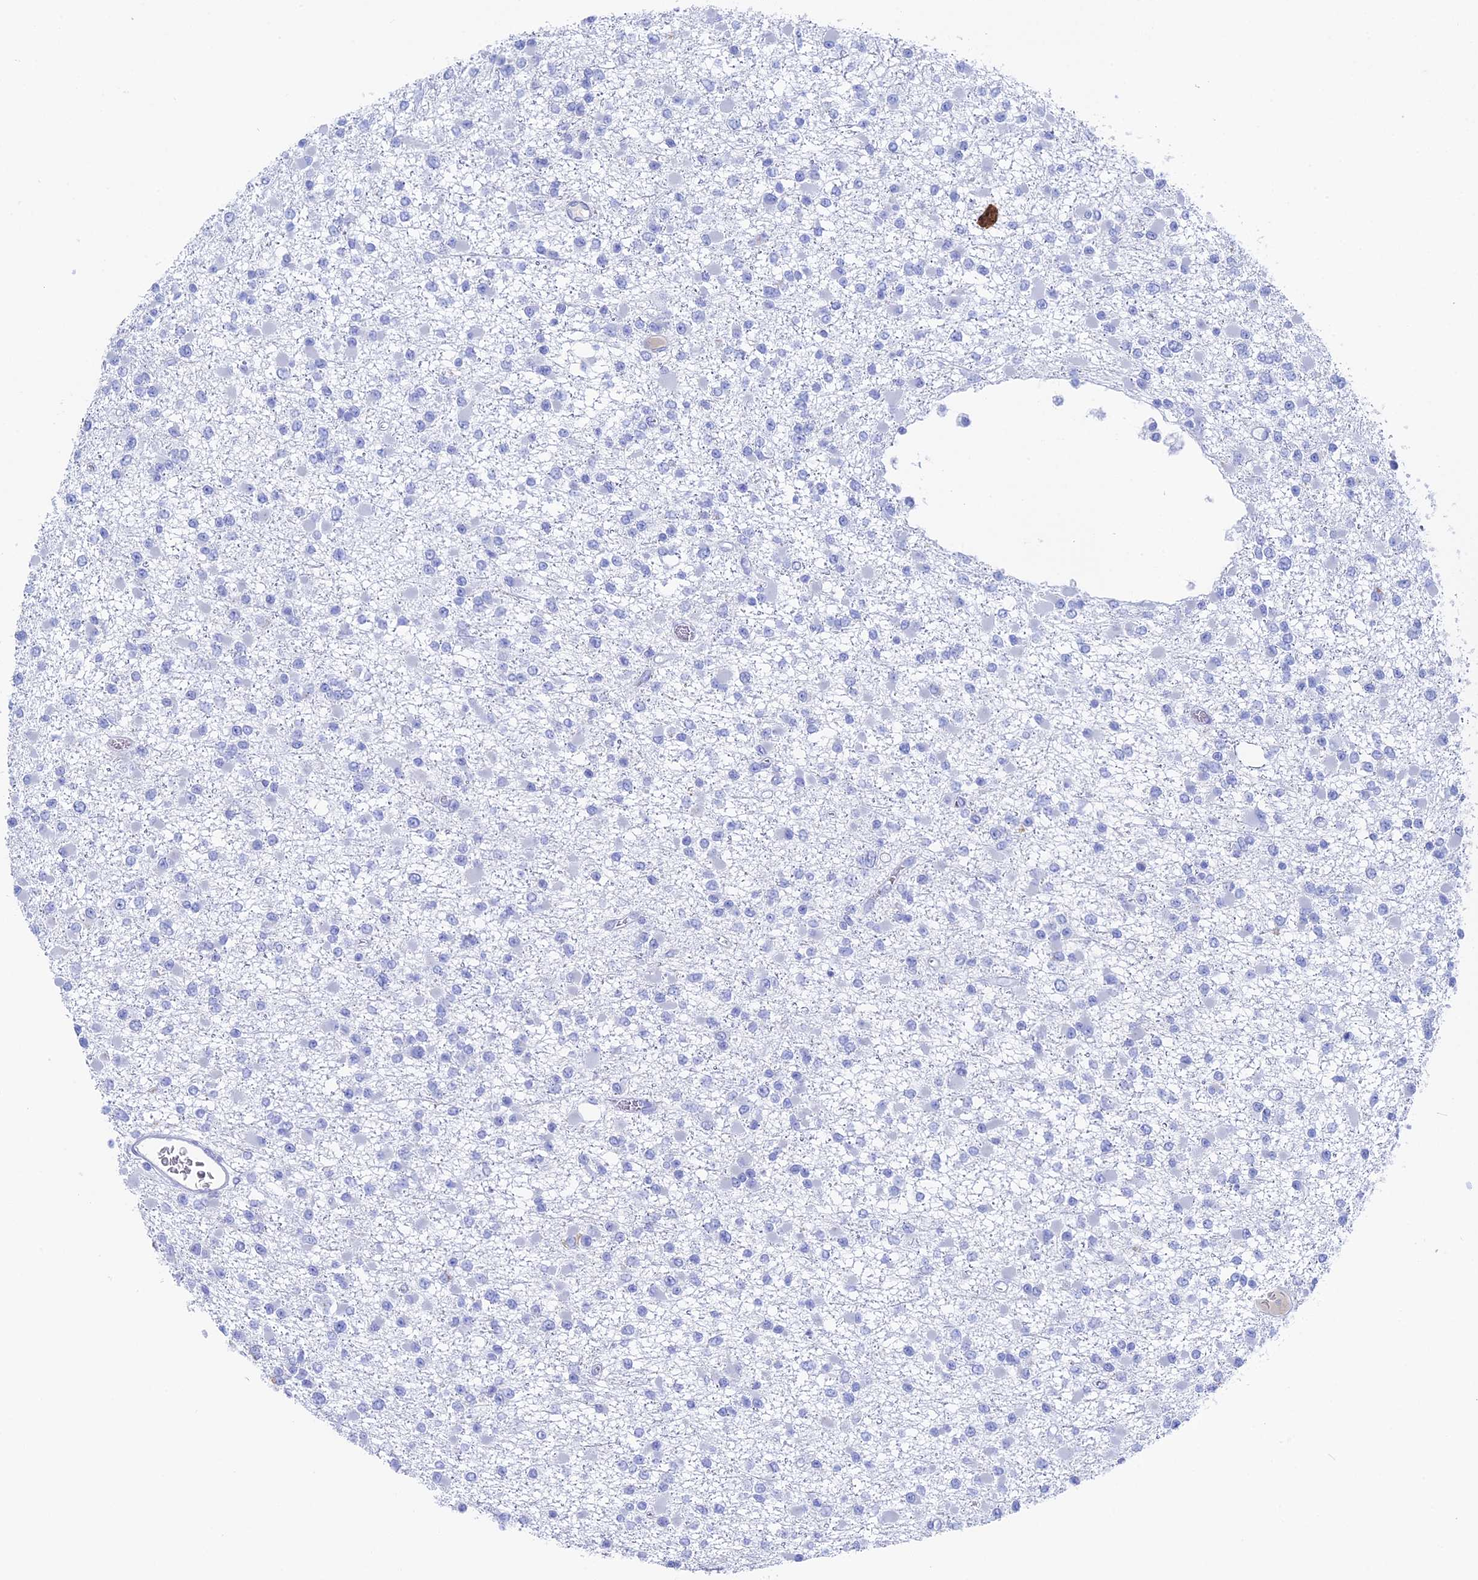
{"staining": {"intensity": "negative", "quantity": "none", "location": "none"}, "tissue": "glioma", "cell_type": "Tumor cells", "image_type": "cancer", "snomed": [{"axis": "morphology", "description": "Glioma, malignant, Low grade"}, {"axis": "topography", "description": "Brain"}], "caption": "This is a photomicrograph of IHC staining of glioma, which shows no positivity in tumor cells.", "gene": "UNC119", "patient": {"sex": "female", "age": 22}}